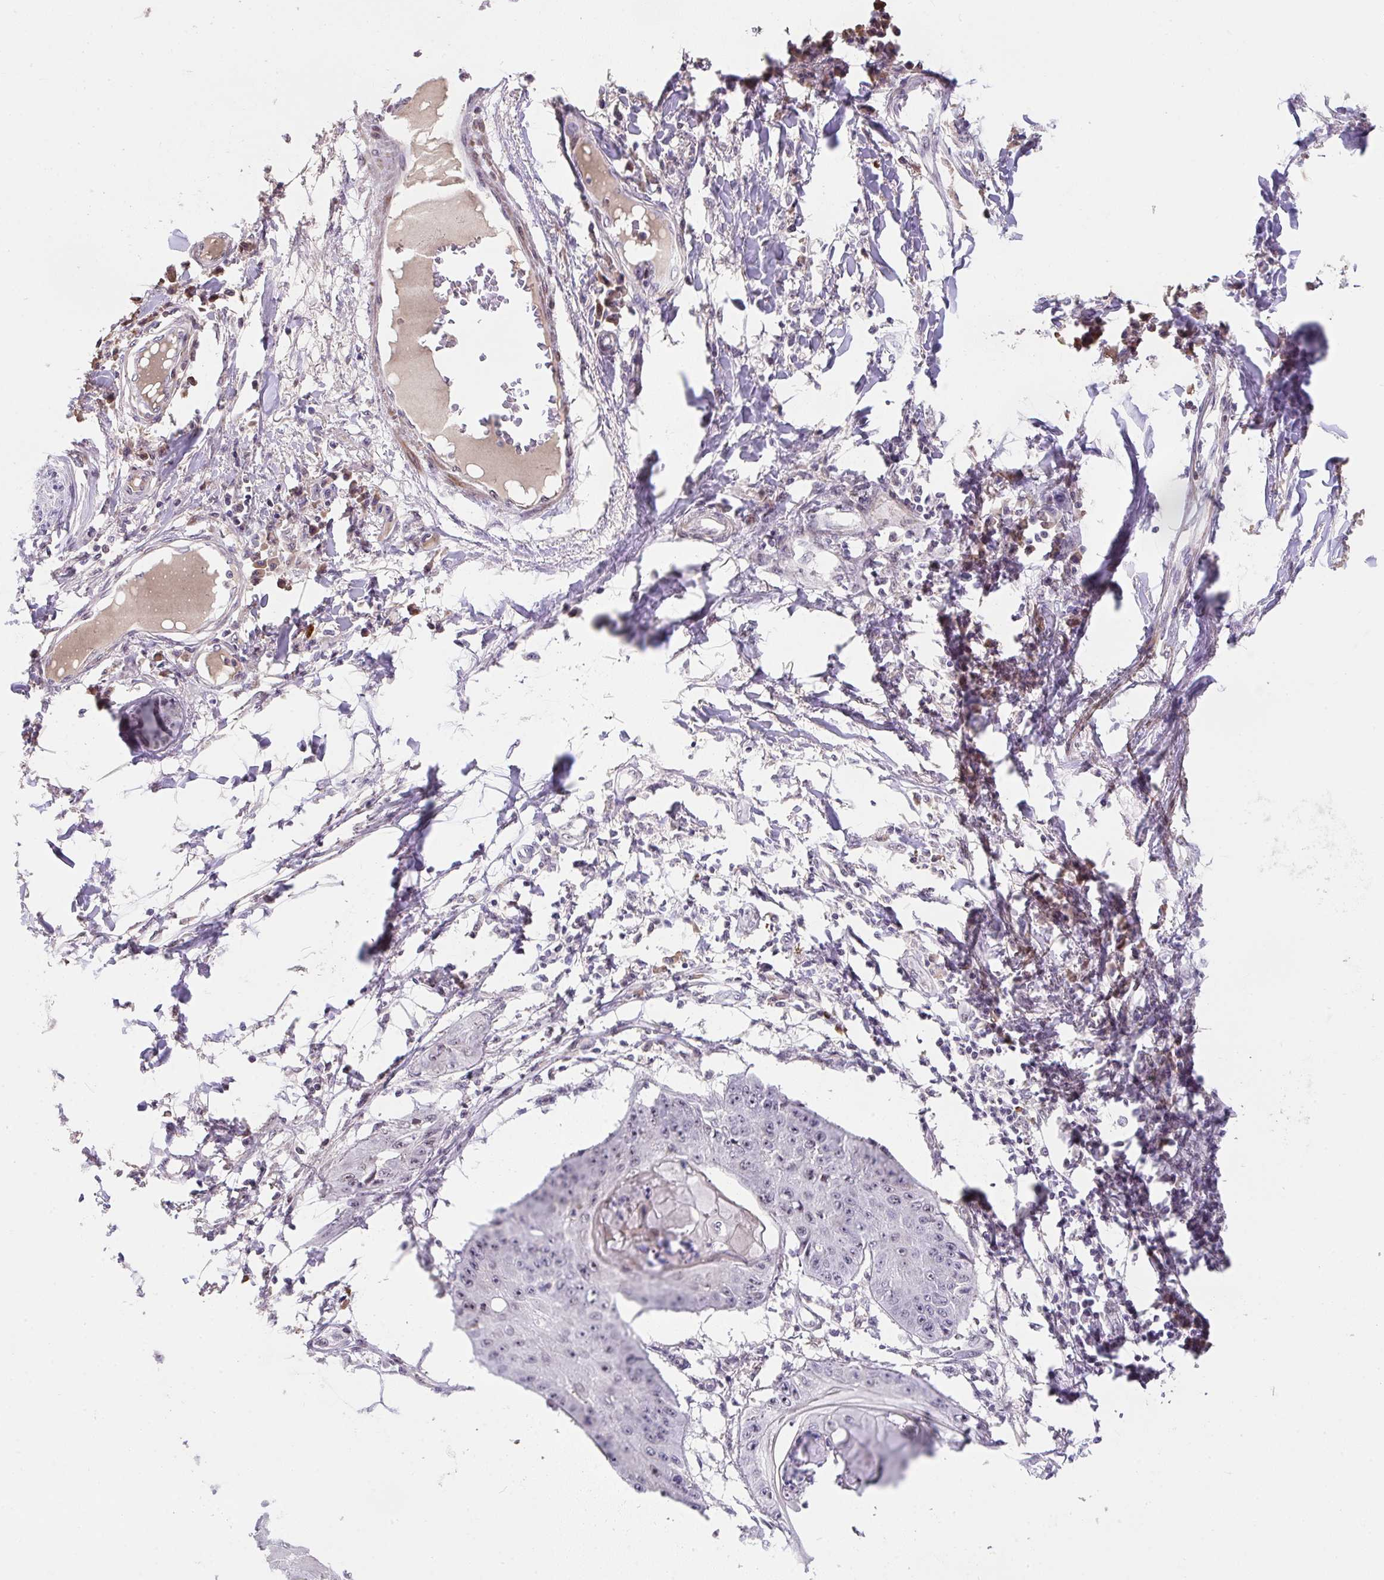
{"staining": {"intensity": "weak", "quantity": "<25%", "location": "nuclear"}, "tissue": "skin cancer", "cell_type": "Tumor cells", "image_type": "cancer", "snomed": [{"axis": "morphology", "description": "Squamous cell carcinoma, NOS"}, {"axis": "topography", "description": "Skin"}], "caption": "There is no significant expression in tumor cells of skin cancer (squamous cell carcinoma).", "gene": "RBBP6", "patient": {"sex": "male", "age": 70}}